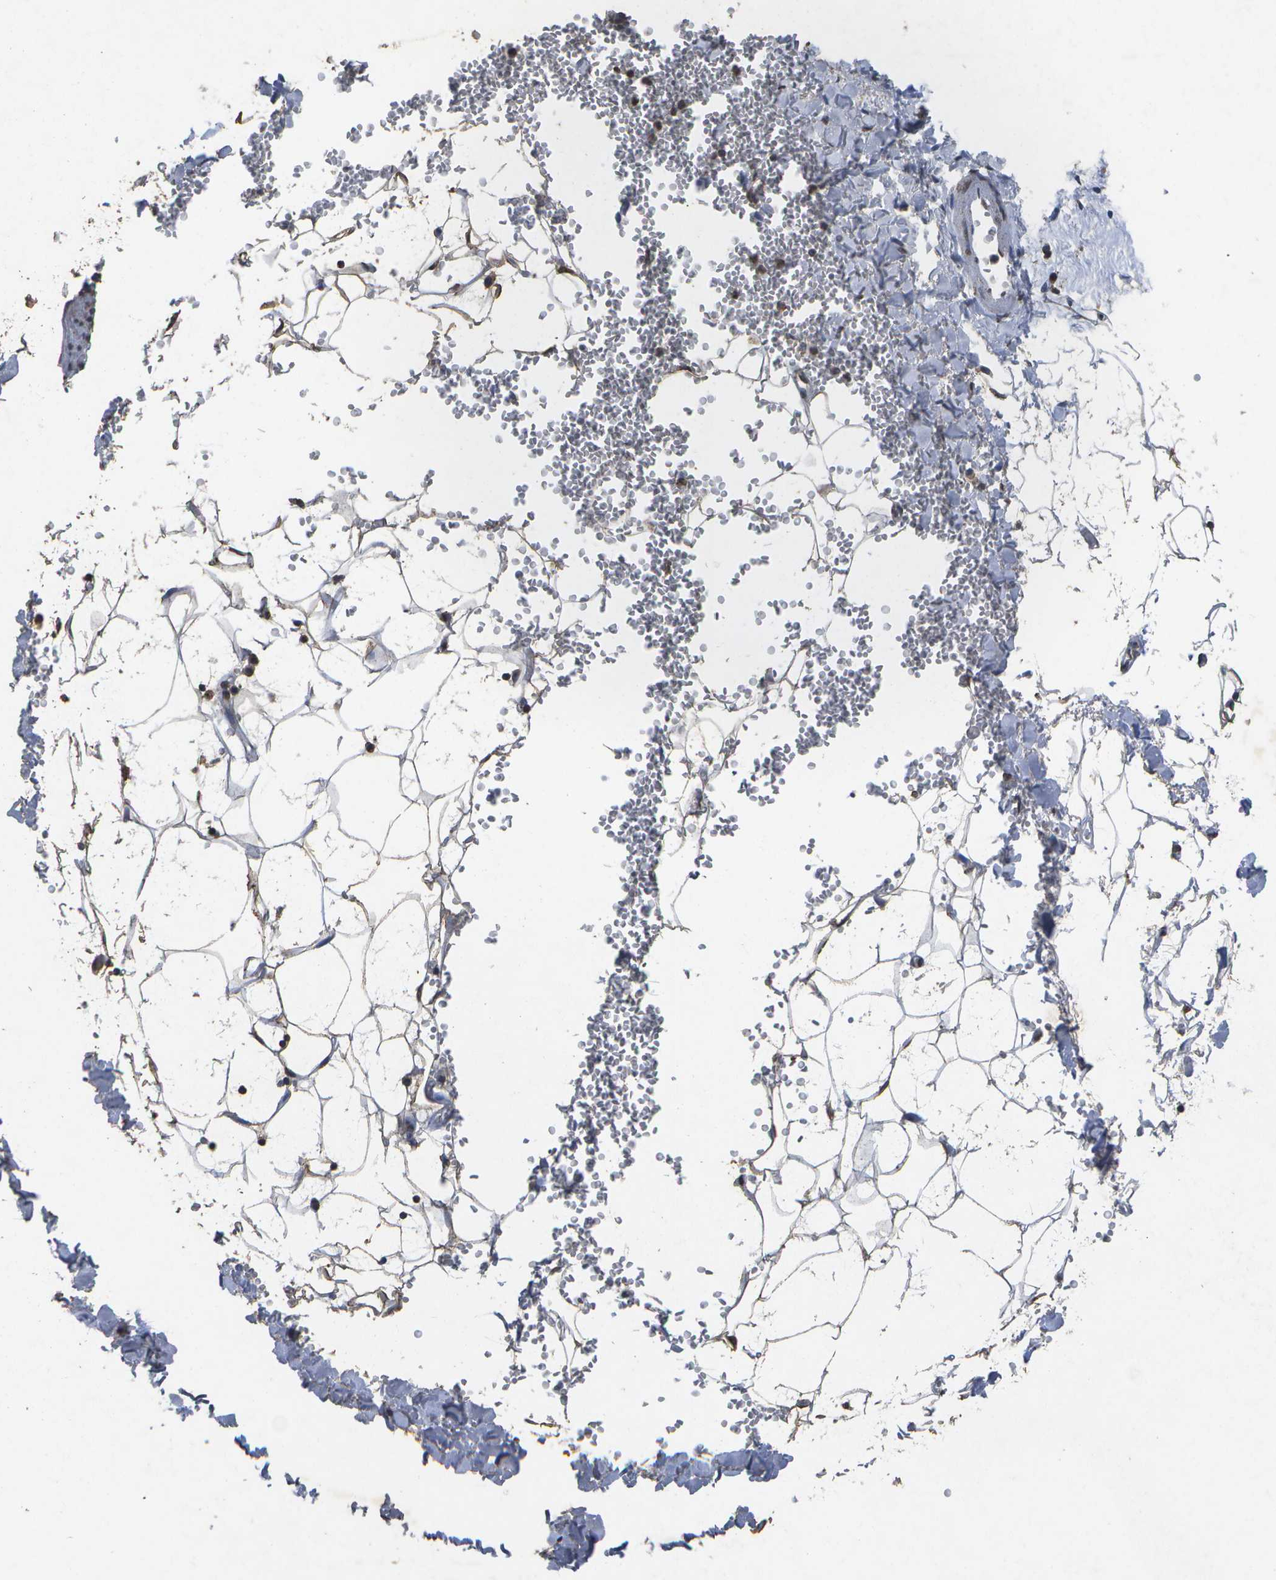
{"staining": {"intensity": "moderate", "quantity": ">75%", "location": "cytoplasmic/membranous"}, "tissue": "adipose tissue", "cell_type": "Adipocytes", "image_type": "normal", "snomed": [{"axis": "morphology", "description": "Normal tissue, NOS"}, {"axis": "topography", "description": "Adipose tissue"}, {"axis": "topography", "description": "Peripheral nerve tissue"}], "caption": "A brown stain labels moderate cytoplasmic/membranous staining of a protein in adipocytes of benign human adipose tissue. (DAB (3,3'-diaminobenzidine) = brown stain, brightfield microscopy at high magnification).", "gene": "KDELR1", "patient": {"sex": "male", "age": 52}}